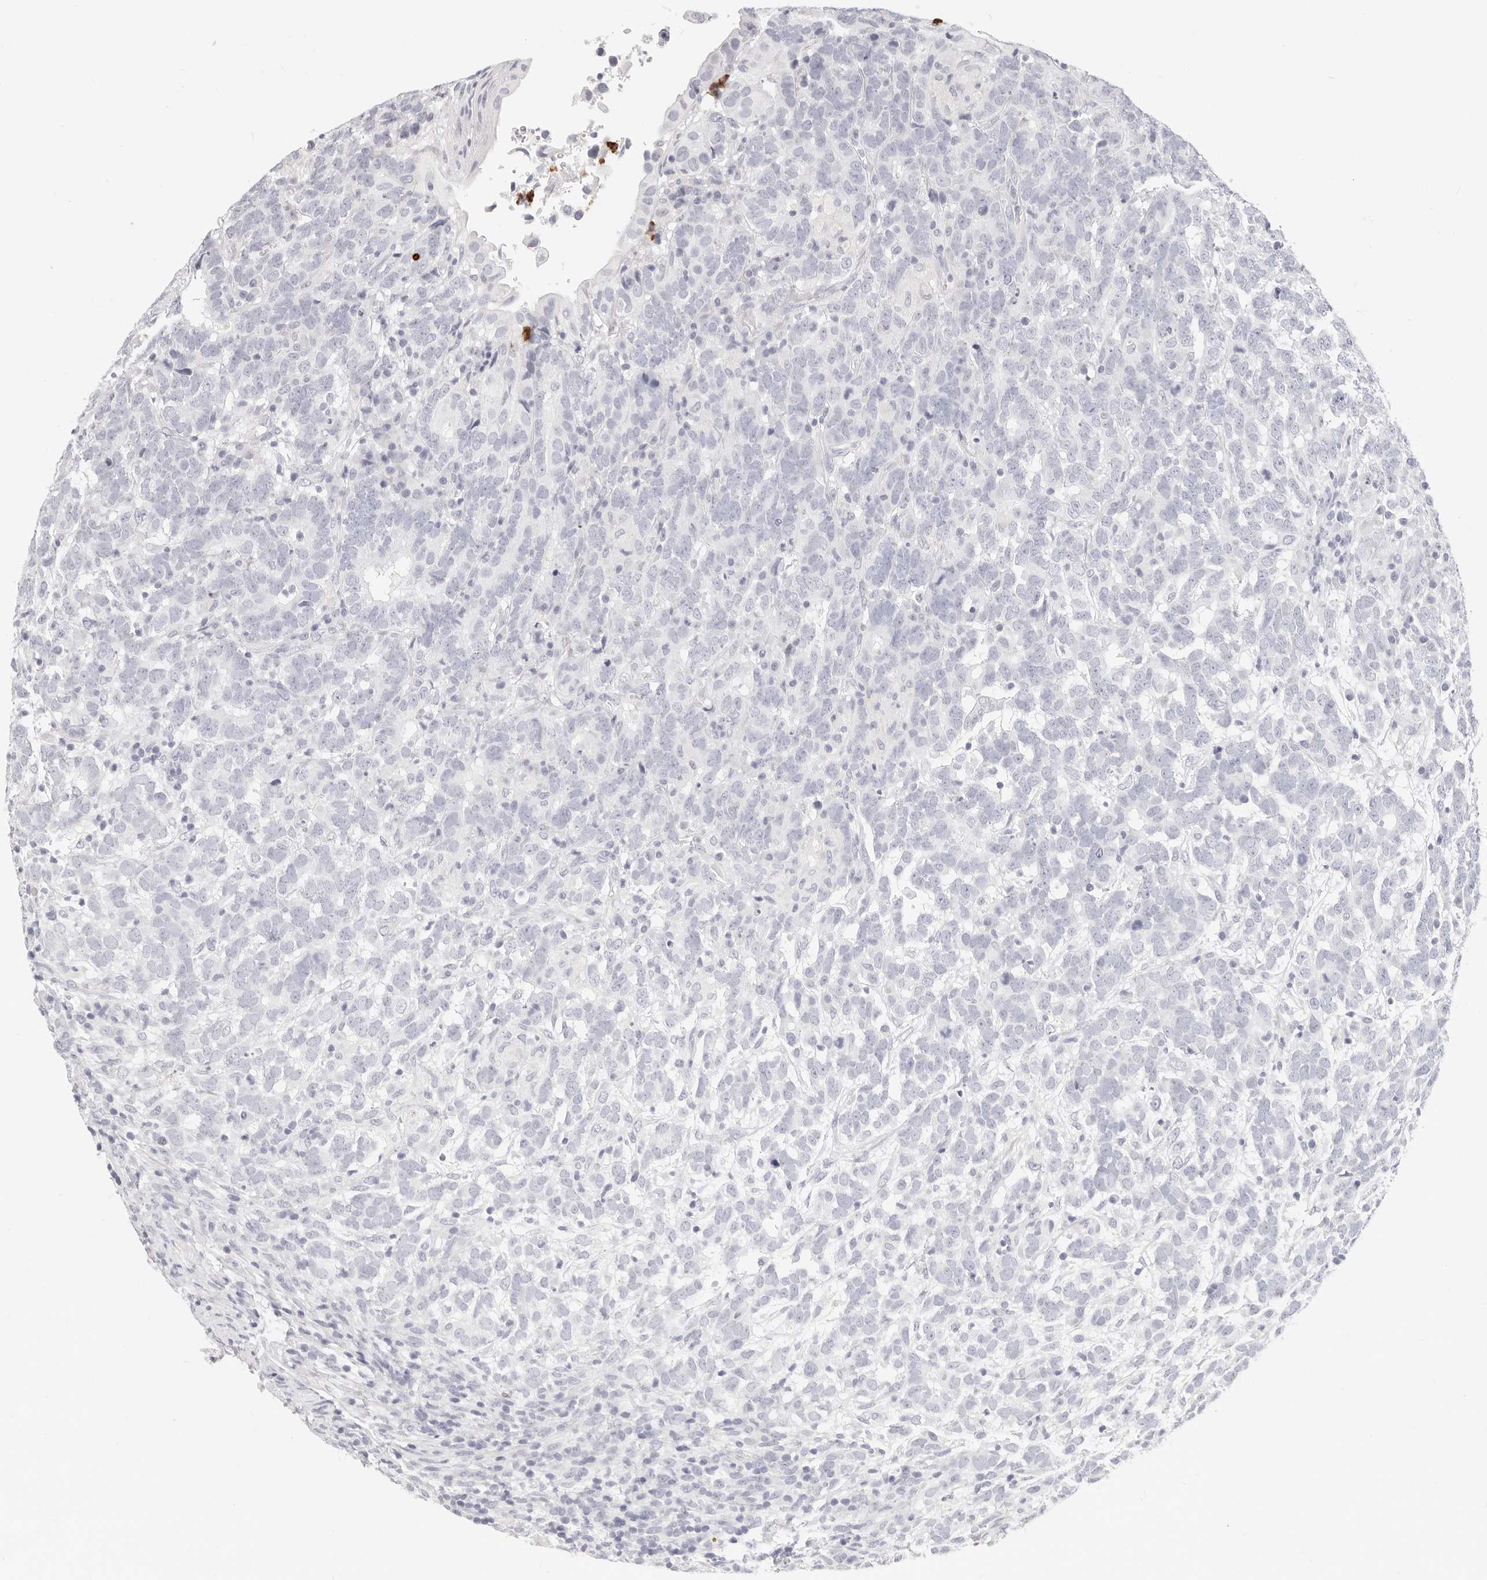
{"staining": {"intensity": "negative", "quantity": "none", "location": "none"}, "tissue": "testis cancer", "cell_type": "Tumor cells", "image_type": "cancer", "snomed": [{"axis": "morphology", "description": "Carcinoma, Embryonal, NOS"}, {"axis": "topography", "description": "Testis"}], "caption": "Image shows no significant protein positivity in tumor cells of testis cancer. (DAB IHC, high magnification).", "gene": "CAMP", "patient": {"sex": "male", "age": 26}}